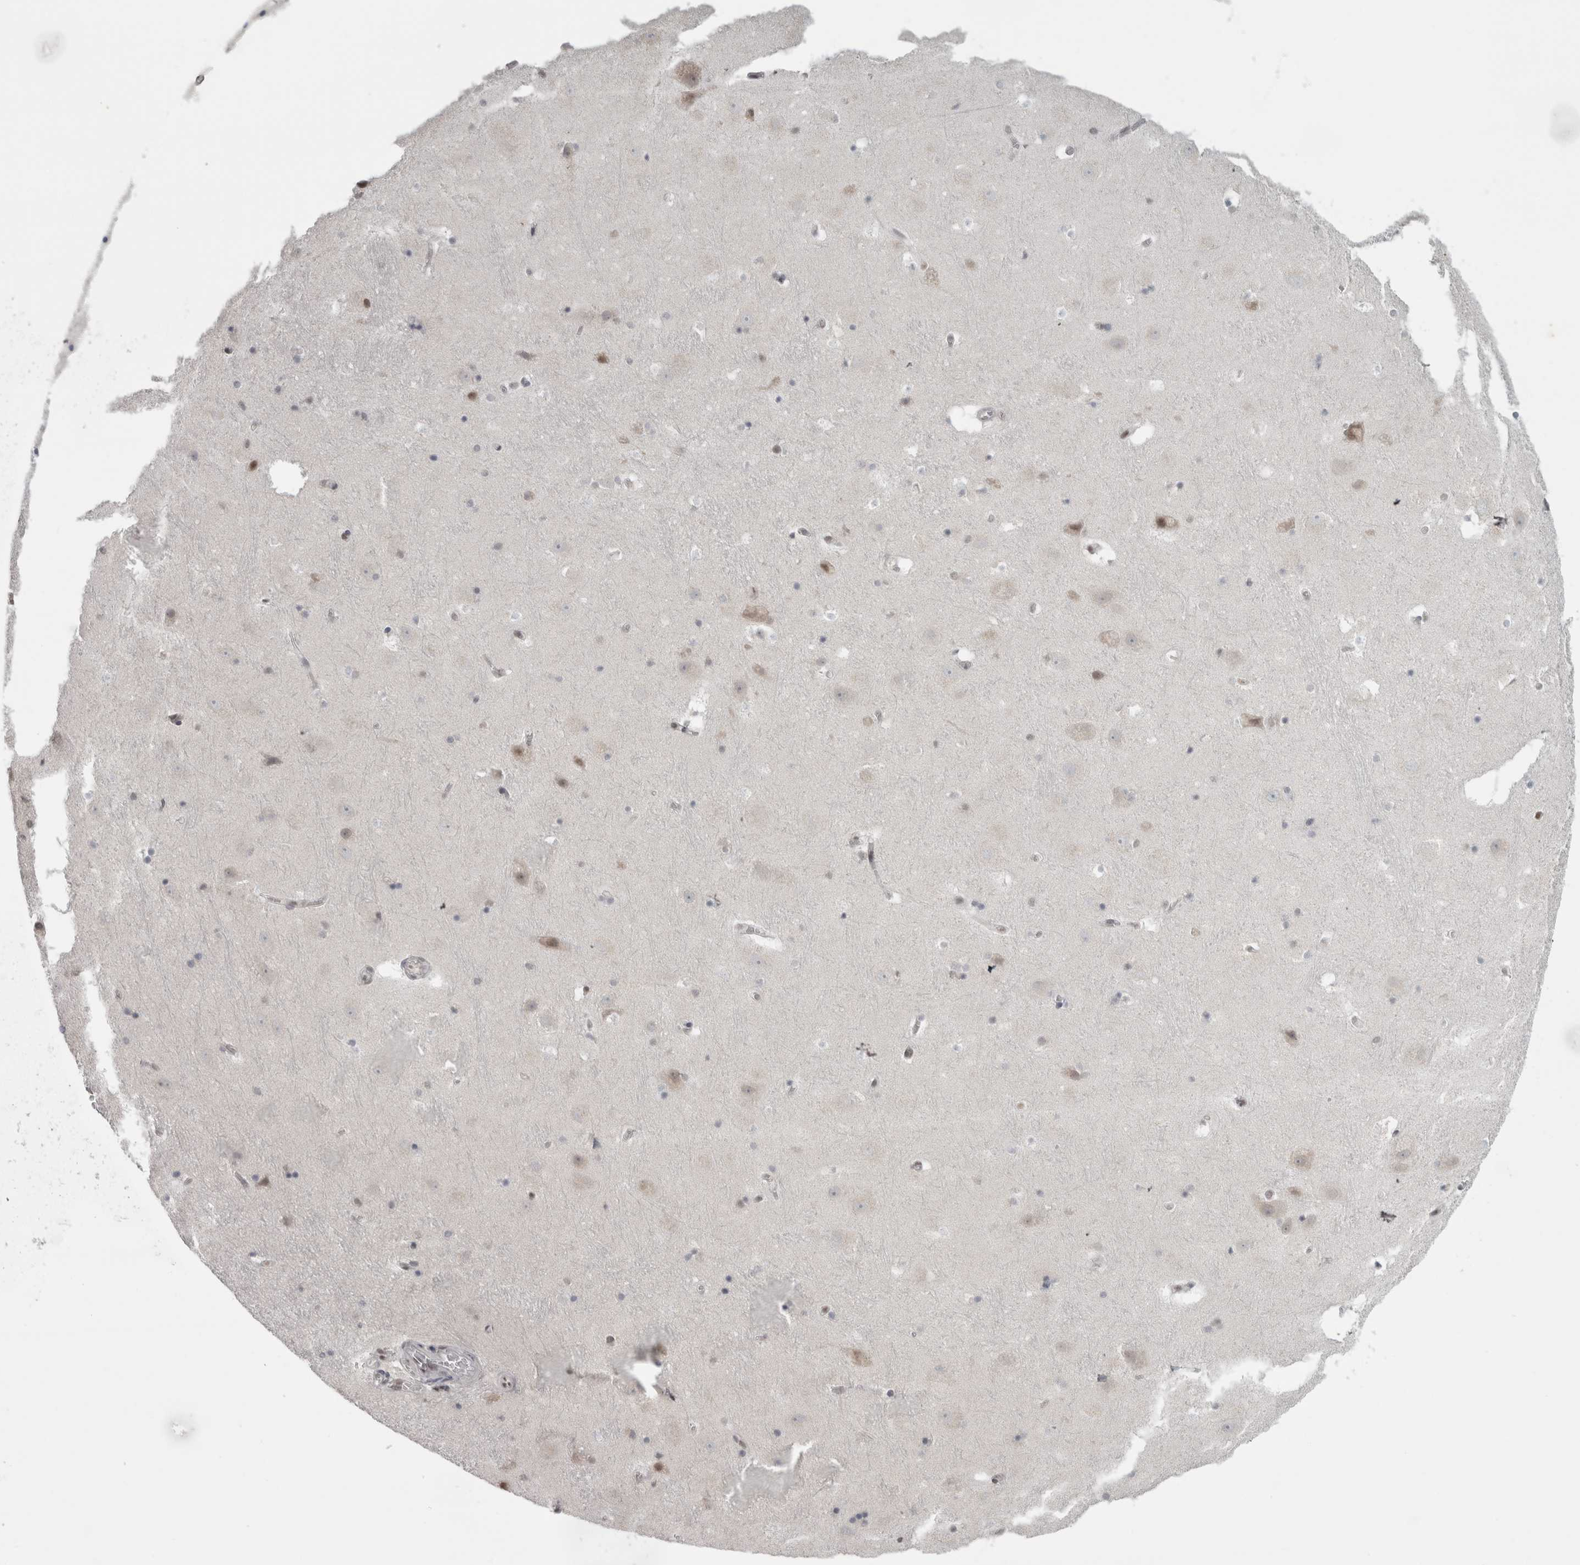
{"staining": {"intensity": "moderate", "quantity": "<25%", "location": "nuclear"}, "tissue": "hippocampus", "cell_type": "Glial cells", "image_type": "normal", "snomed": [{"axis": "morphology", "description": "Normal tissue, NOS"}, {"axis": "topography", "description": "Hippocampus"}], "caption": "Immunohistochemical staining of benign hippocampus displays moderate nuclear protein expression in about <25% of glial cells. (DAB IHC with brightfield microscopy, high magnification).", "gene": "MICU3", "patient": {"sex": "male", "age": 45}}